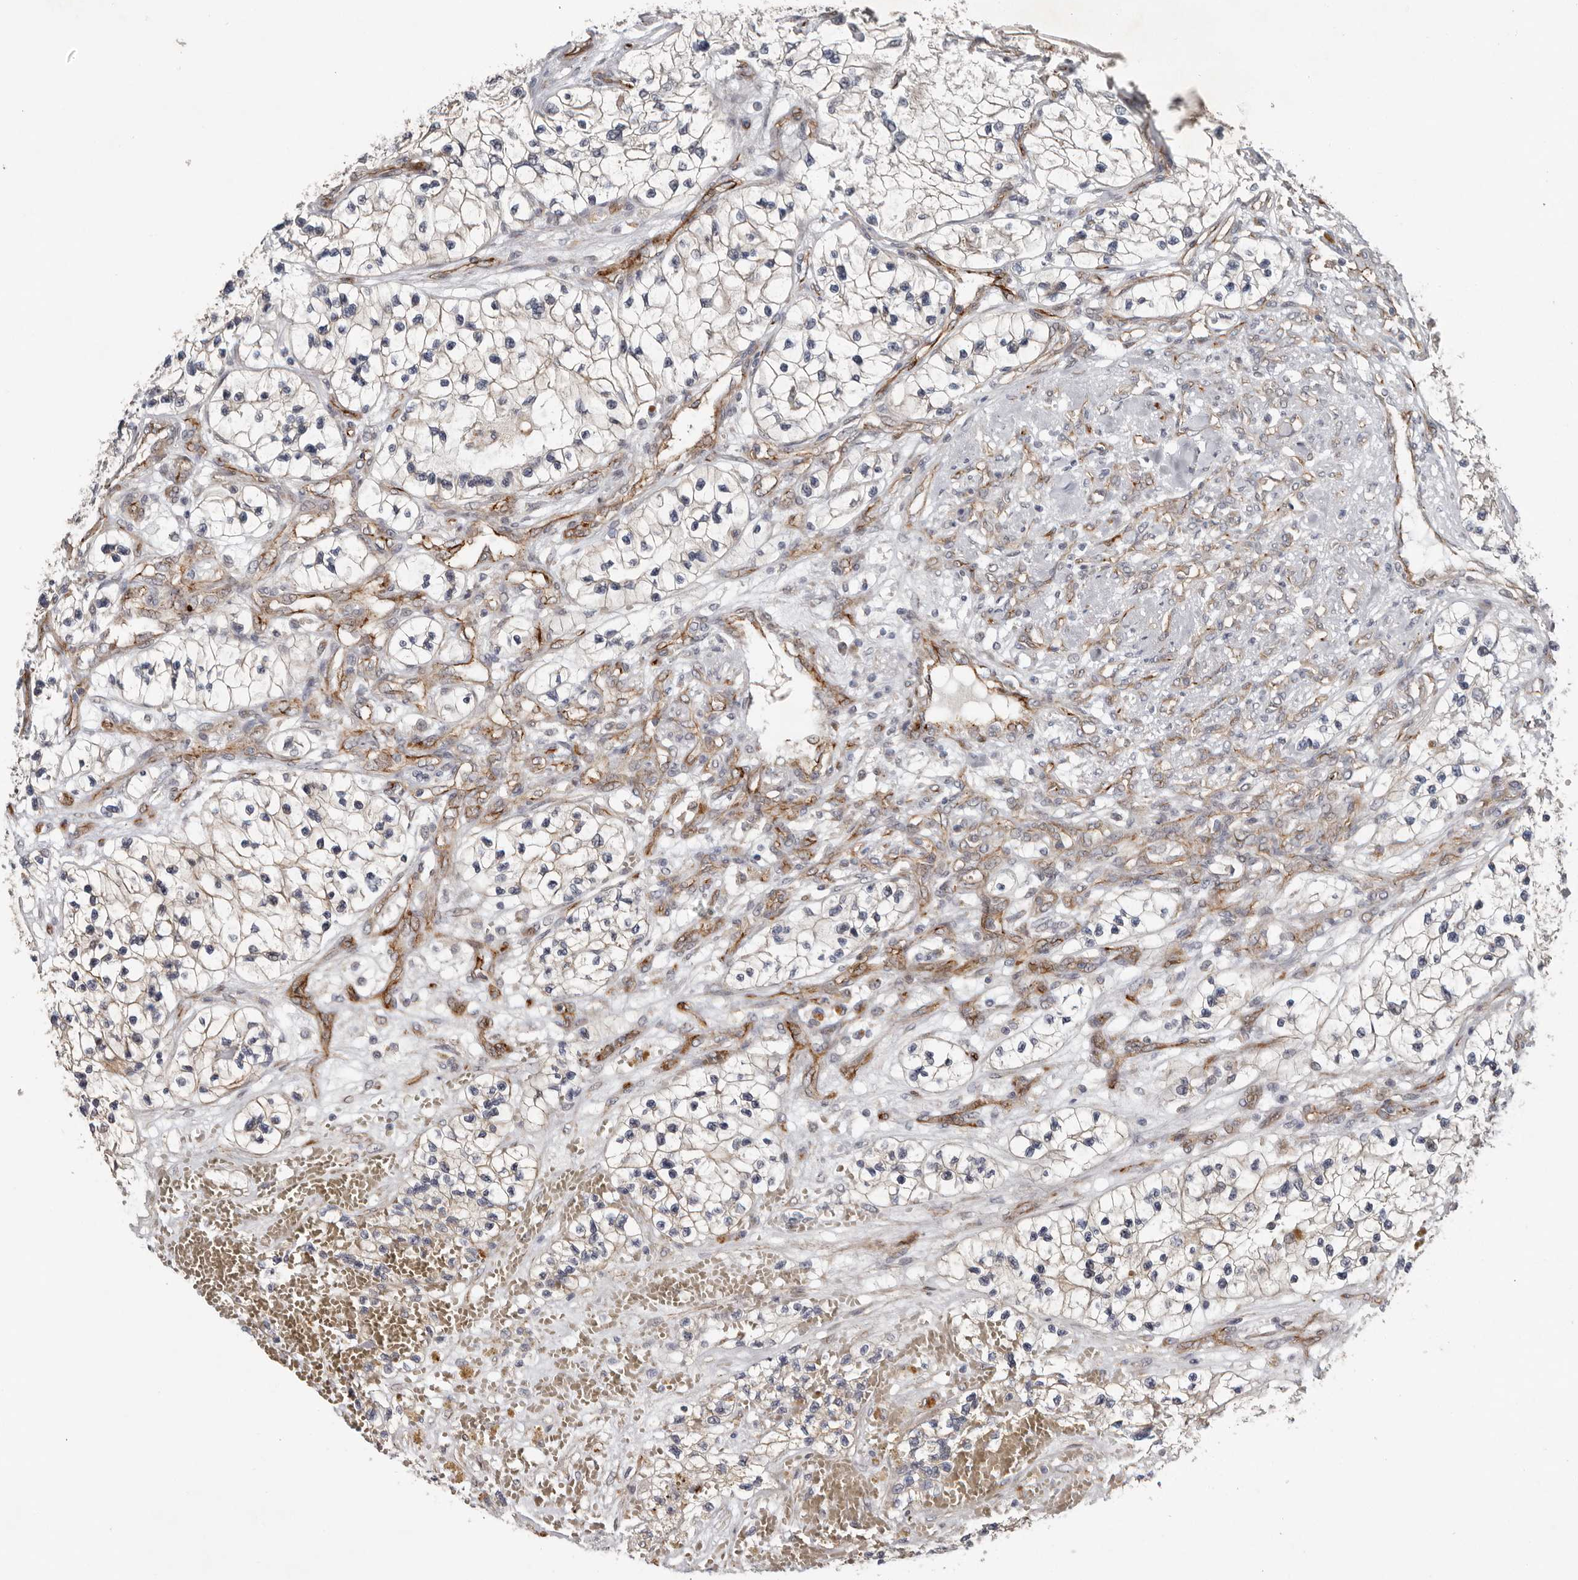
{"staining": {"intensity": "weak", "quantity": ">75%", "location": "cytoplasmic/membranous"}, "tissue": "renal cancer", "cell_type": "Tumor cells", "image_type": "cancer", "snomed": [{"axis": "morphology", "description": "Adenocarcinoma, NOS"}, {"axis": "topography", "description": "Kidney"}], "caption": "Protein analysis of renal cancer (adenocarcinoma) tissue demonstrates weak cytoplasmic/membranous positivity in approximately >75% of tumor cells. (DAB IHC with brightfield microscopy, high magnification).", "gene": "RANBP17", "patient": {"sex": "female", "age": 57}}